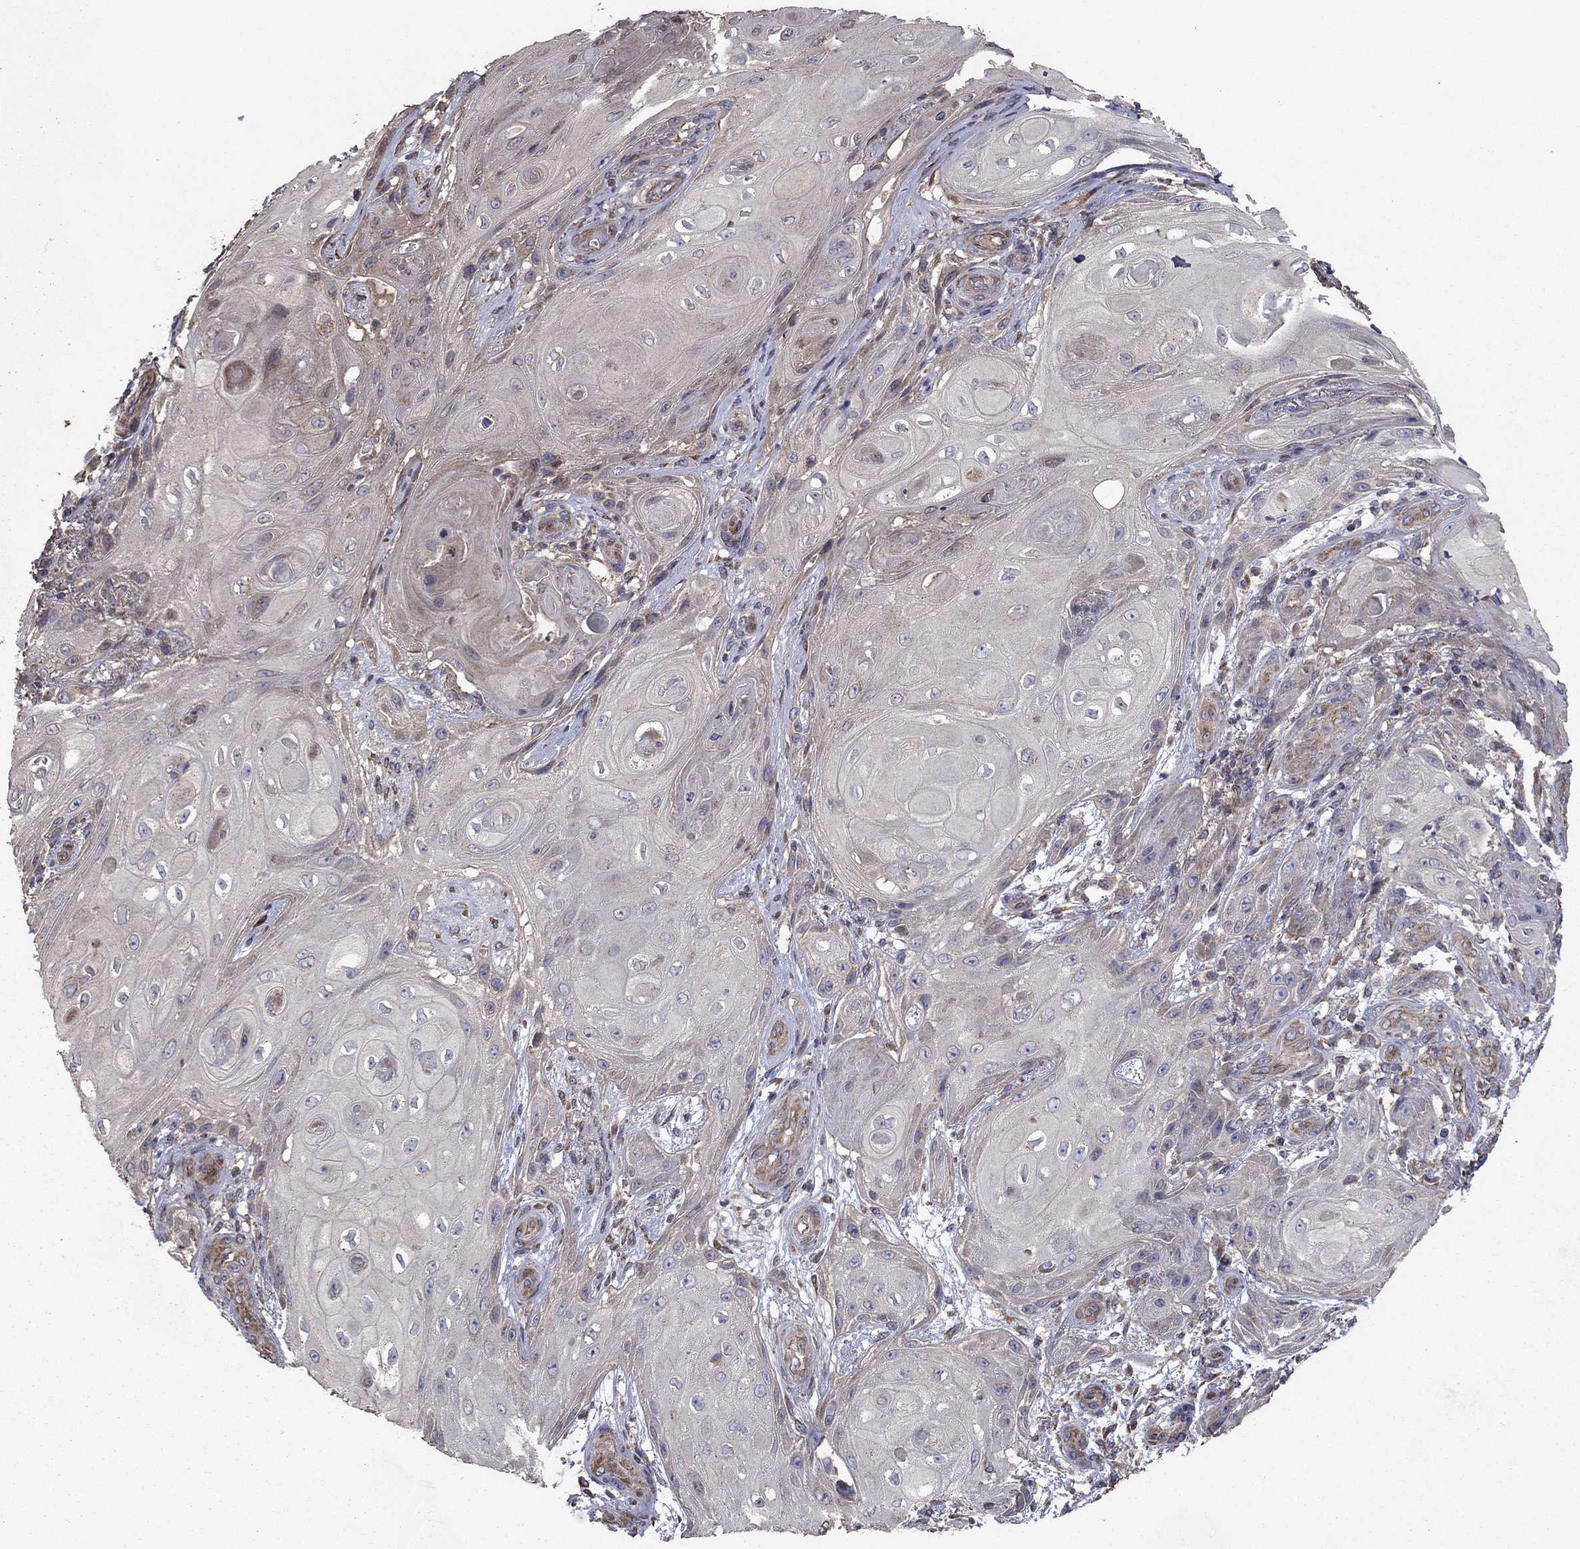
{"staining": {"intensity": "negative", "quantity": "none", "location": "none"}, "tissue": "skin cancer", "cell_type": "Tumor cells", "image_type": "cancer", "snomed": [{"axis": "morphology", "description": "Squamous cell carcinoma, NOS"}, {"axis": "topography", "description": "Skin"}], "caption": "IHC micrograph of neoplastic tissue: squamous cell carcinoma (skin) stained with DAB shows no significant protein positivity in tumor cells.", "gene": "FLT4", "patient": {"sex": "male", "age": 62}}